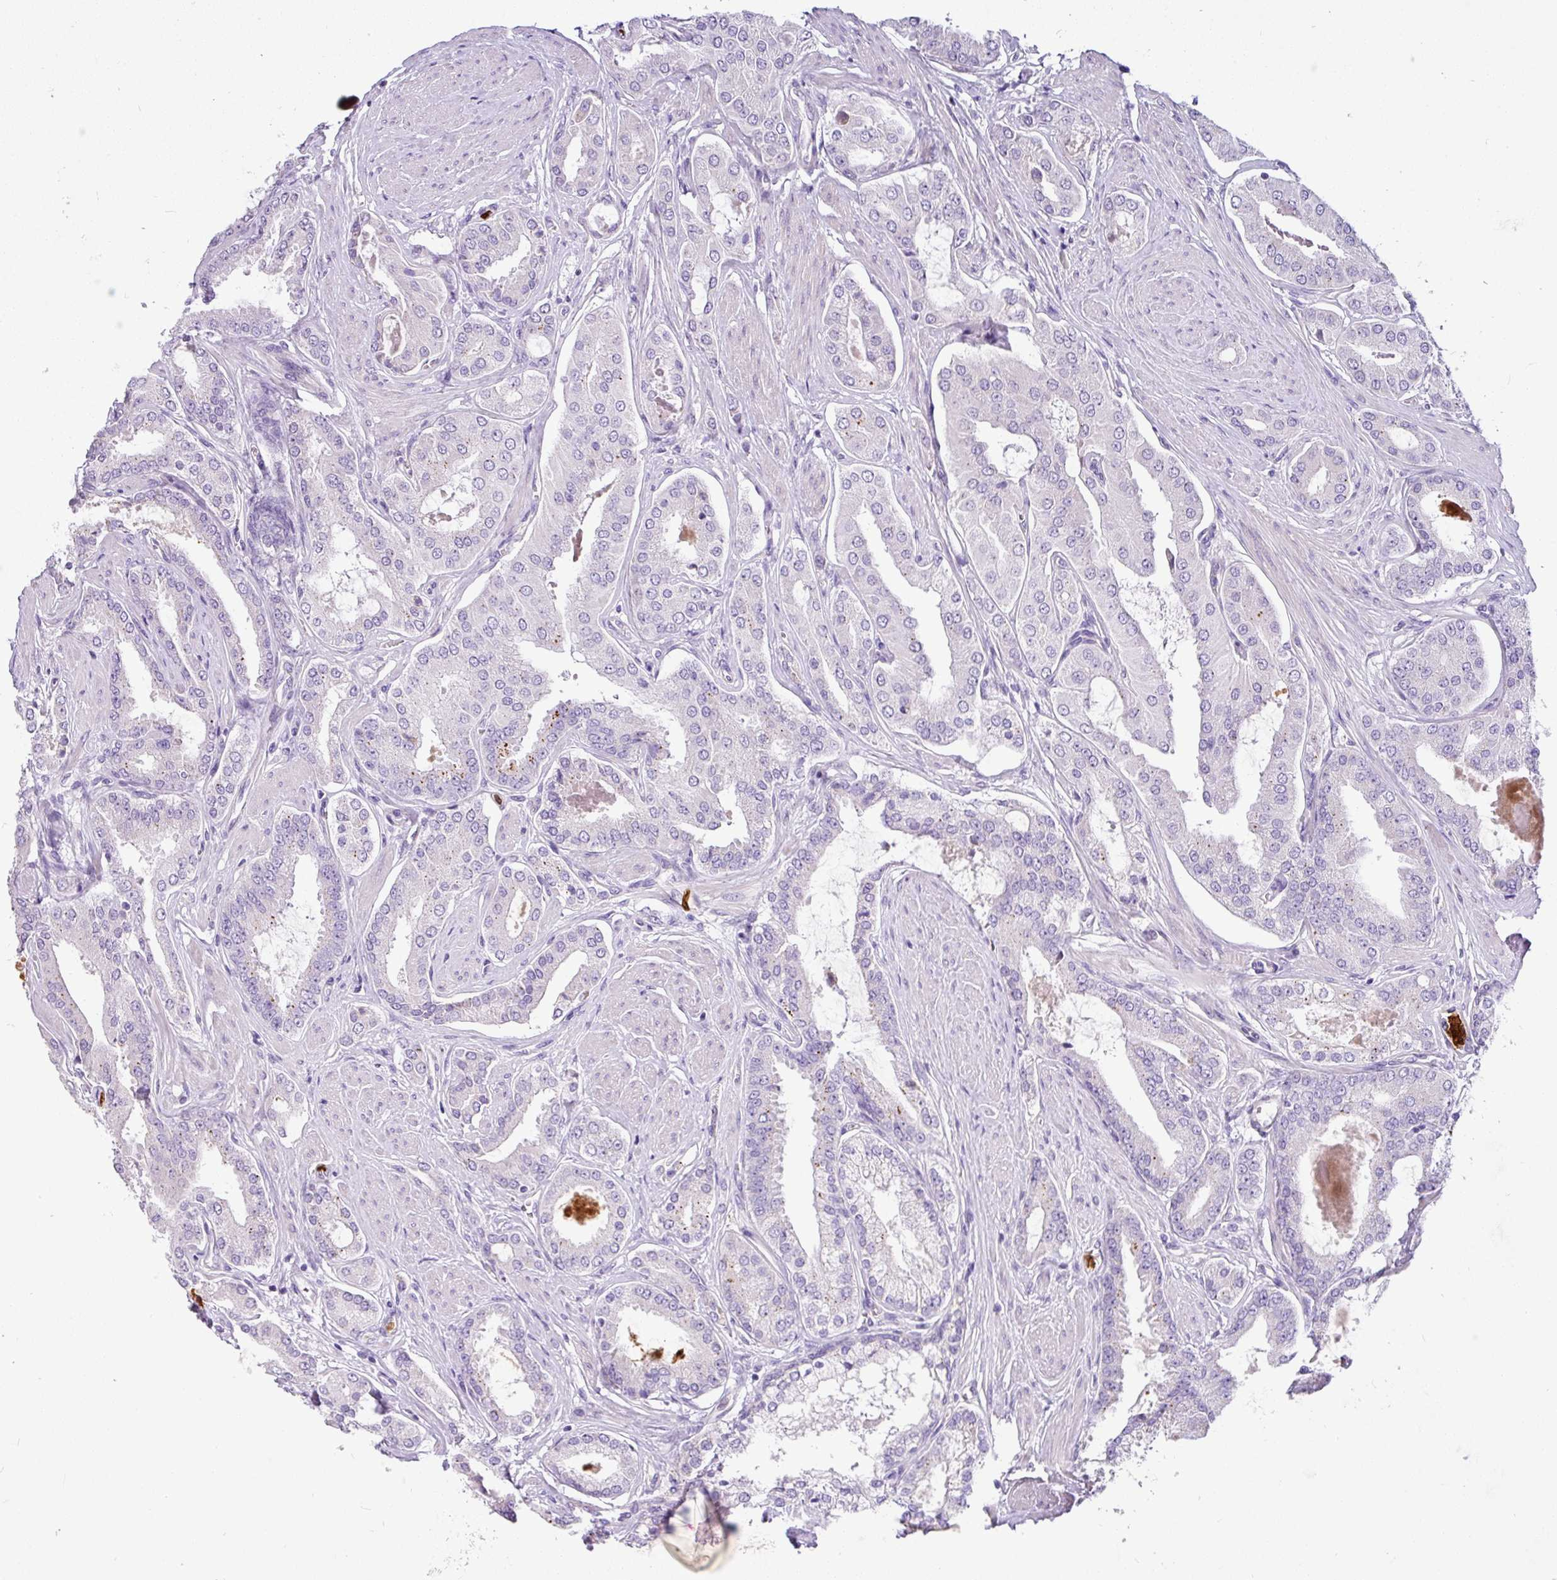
{"staining": {"intensity": "negative", "quantity": "none", "location": "none"}, "tissue": "prostate cancer", "cell_type": "Tumor cells", "image_type": "cancer", "snomed": [{"axis": "morphology", "description": "Adenocarcinoma, Low grade"}, {"axis": "topography", "description": "Prostate"}], "caption": "A photomicrograph of prostate low-grade adenocarcinoma stained for a protein exhibits no brown staining in tumor cells.", "gene": "SH2D3C", "patient": {"sex": "male", "age": 42}}